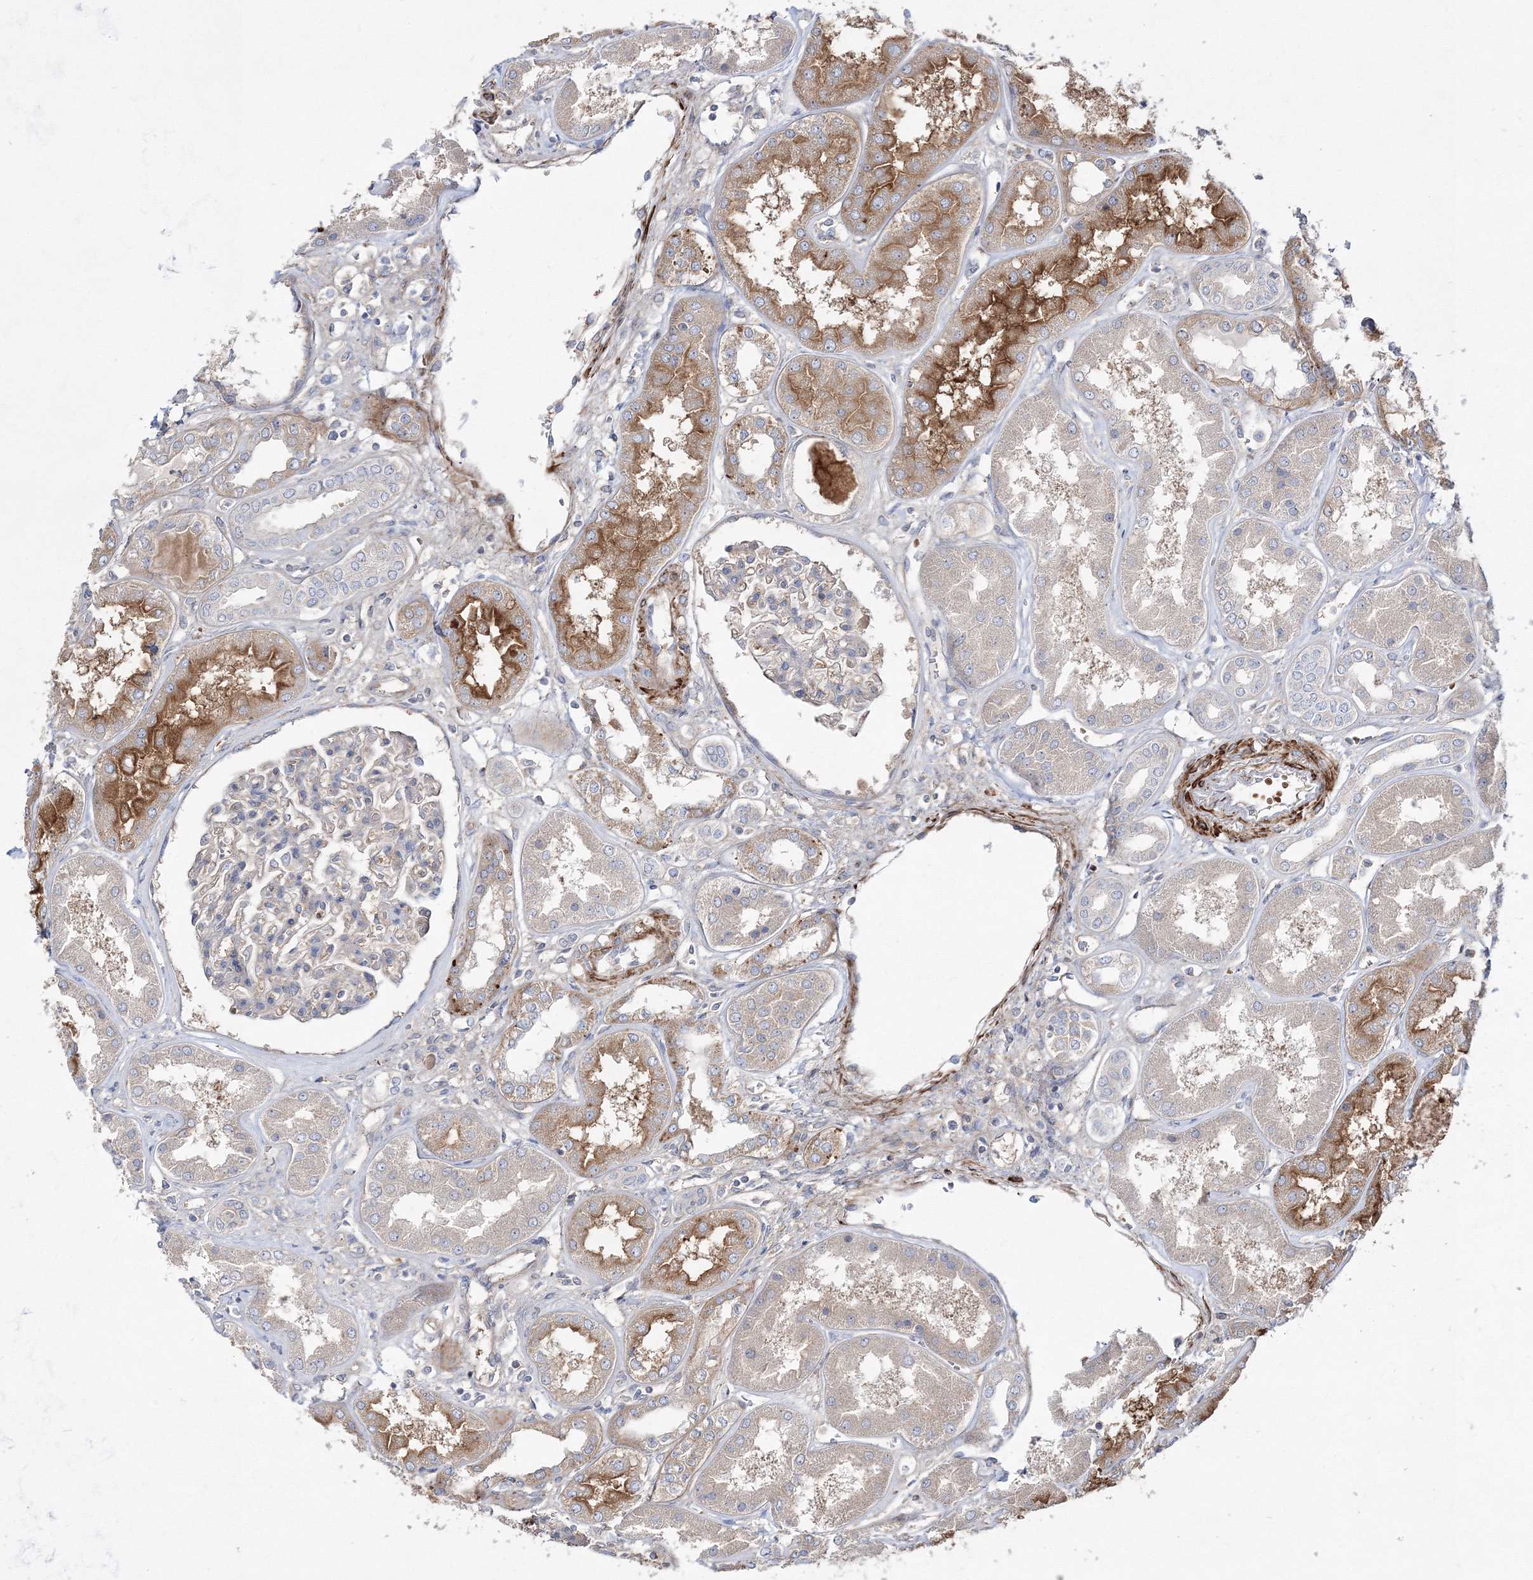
{"staining": {"intensity": "moderate", "quantity": "<25%", "location": "cytoplasmic/membranous"}, "tissue": "kidney", "cell_type": "Cells in glomeruli", "image_type": "normal", "snomed": [{"axis": "morphology", "description": "Normal tissue, NOS"}, {"axis": "topography", "description": "Kidney"}], "caption": "DAB (3,3'-diaminobenzidine) immunohistochemical staining of normal kidney shows moderate cytoplasmic/membranous protein expression in about <25% of cells in glomeruli. The staining is performed using DAB brown chromogen to label protein expression. The nuclei are counter-stained blue using hematoxylin.", "gene": "ZSWIM6", "patient": {"sex": "female", "age": 56}}